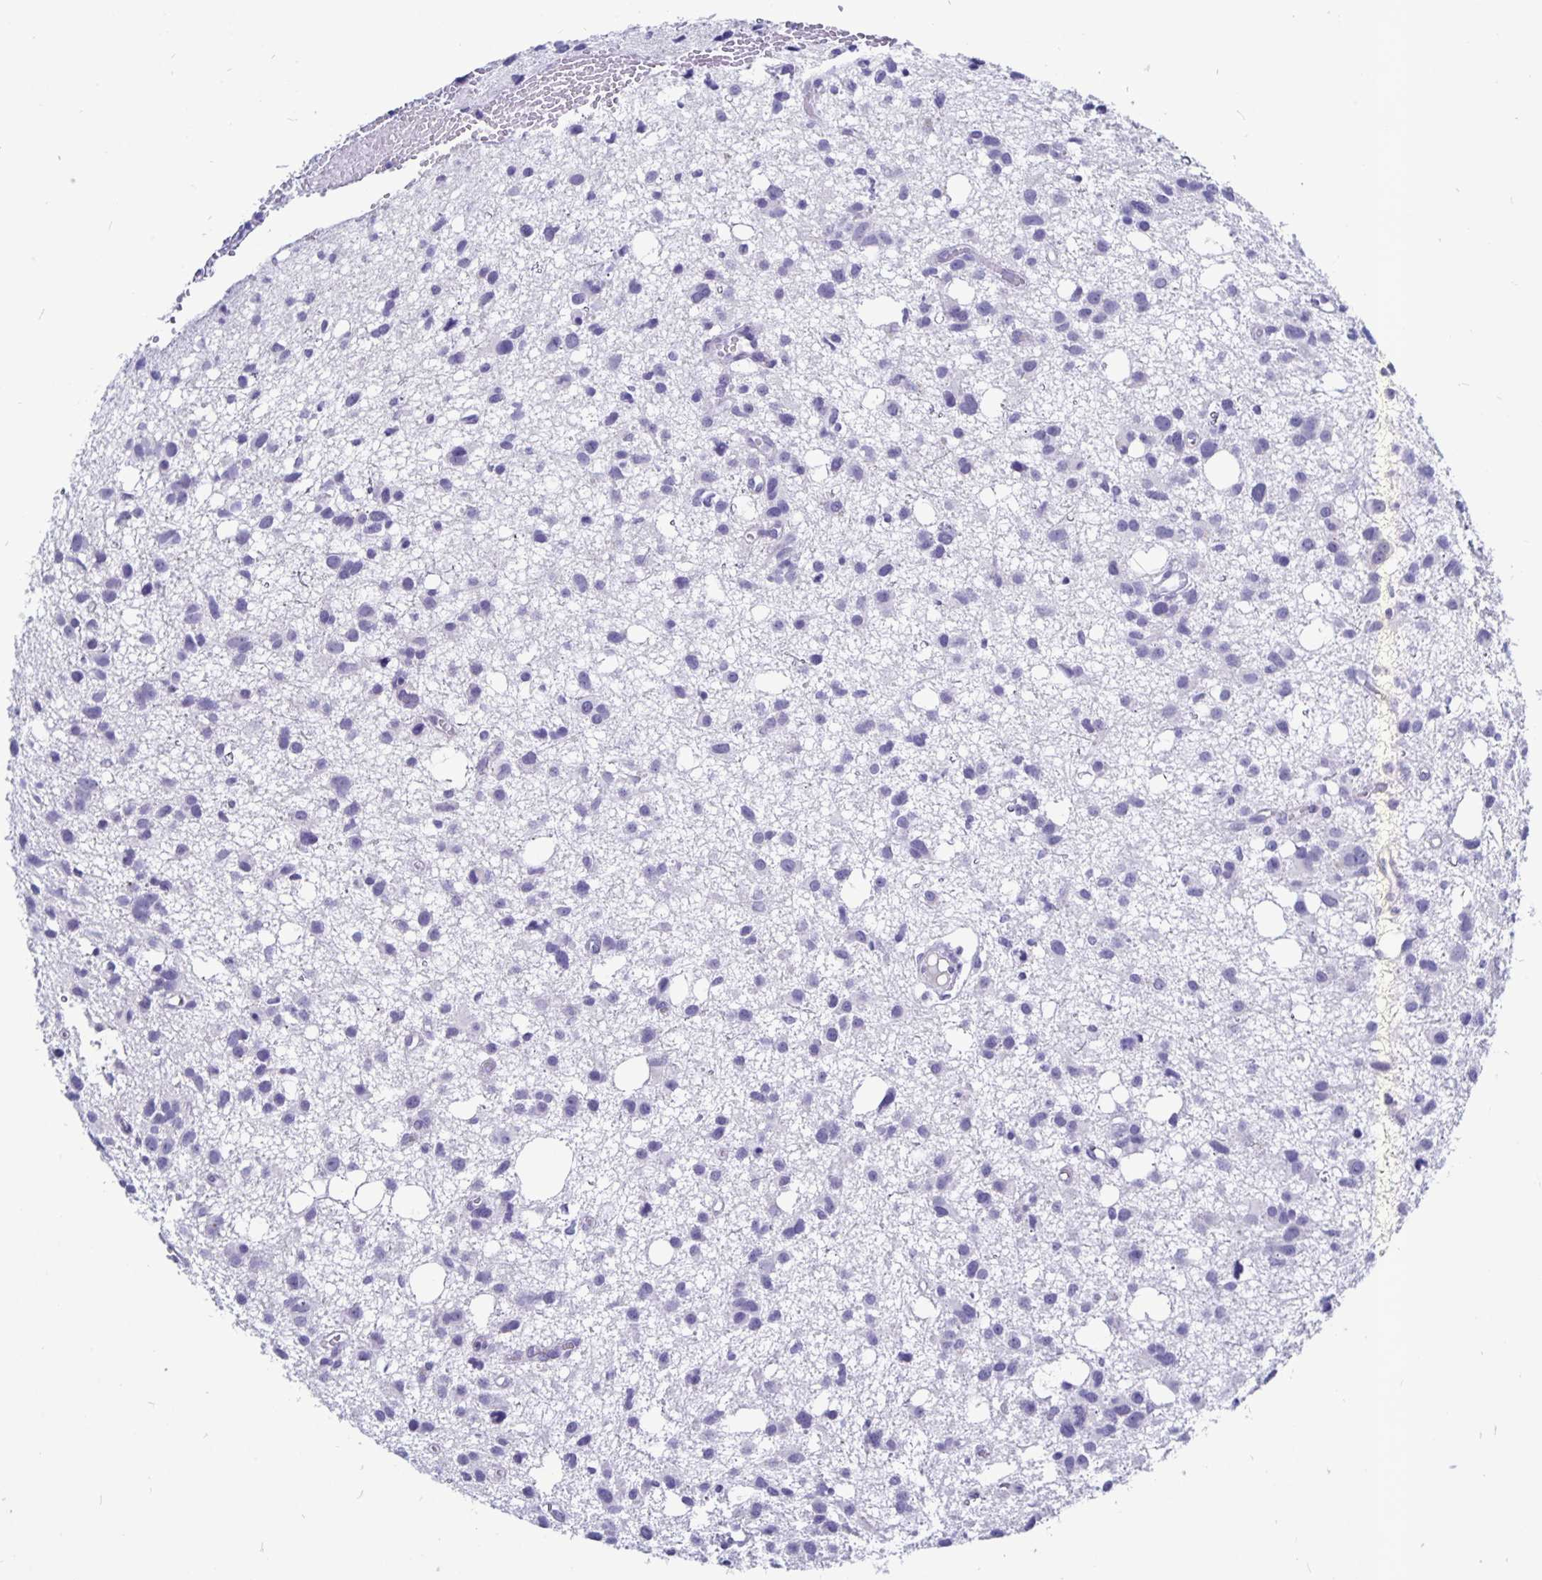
{"staining": {"intensity": "negative", "quantity": "none", "location": "none"}, "tissue": "glioma", "cell_type": "Tumor cells", "image_type": "cancer", "snomed": [{"axis": "morphology", "description": "Glioma, malignant, High grade"}, {"axis": "topography", "description": "Brain"}], "caption": "Glioma was stained to show a protein in brown. There is no significant expression in tumor cells.", "gene": "ODF3B", "patient": {"sex": "male", "age": 23}}